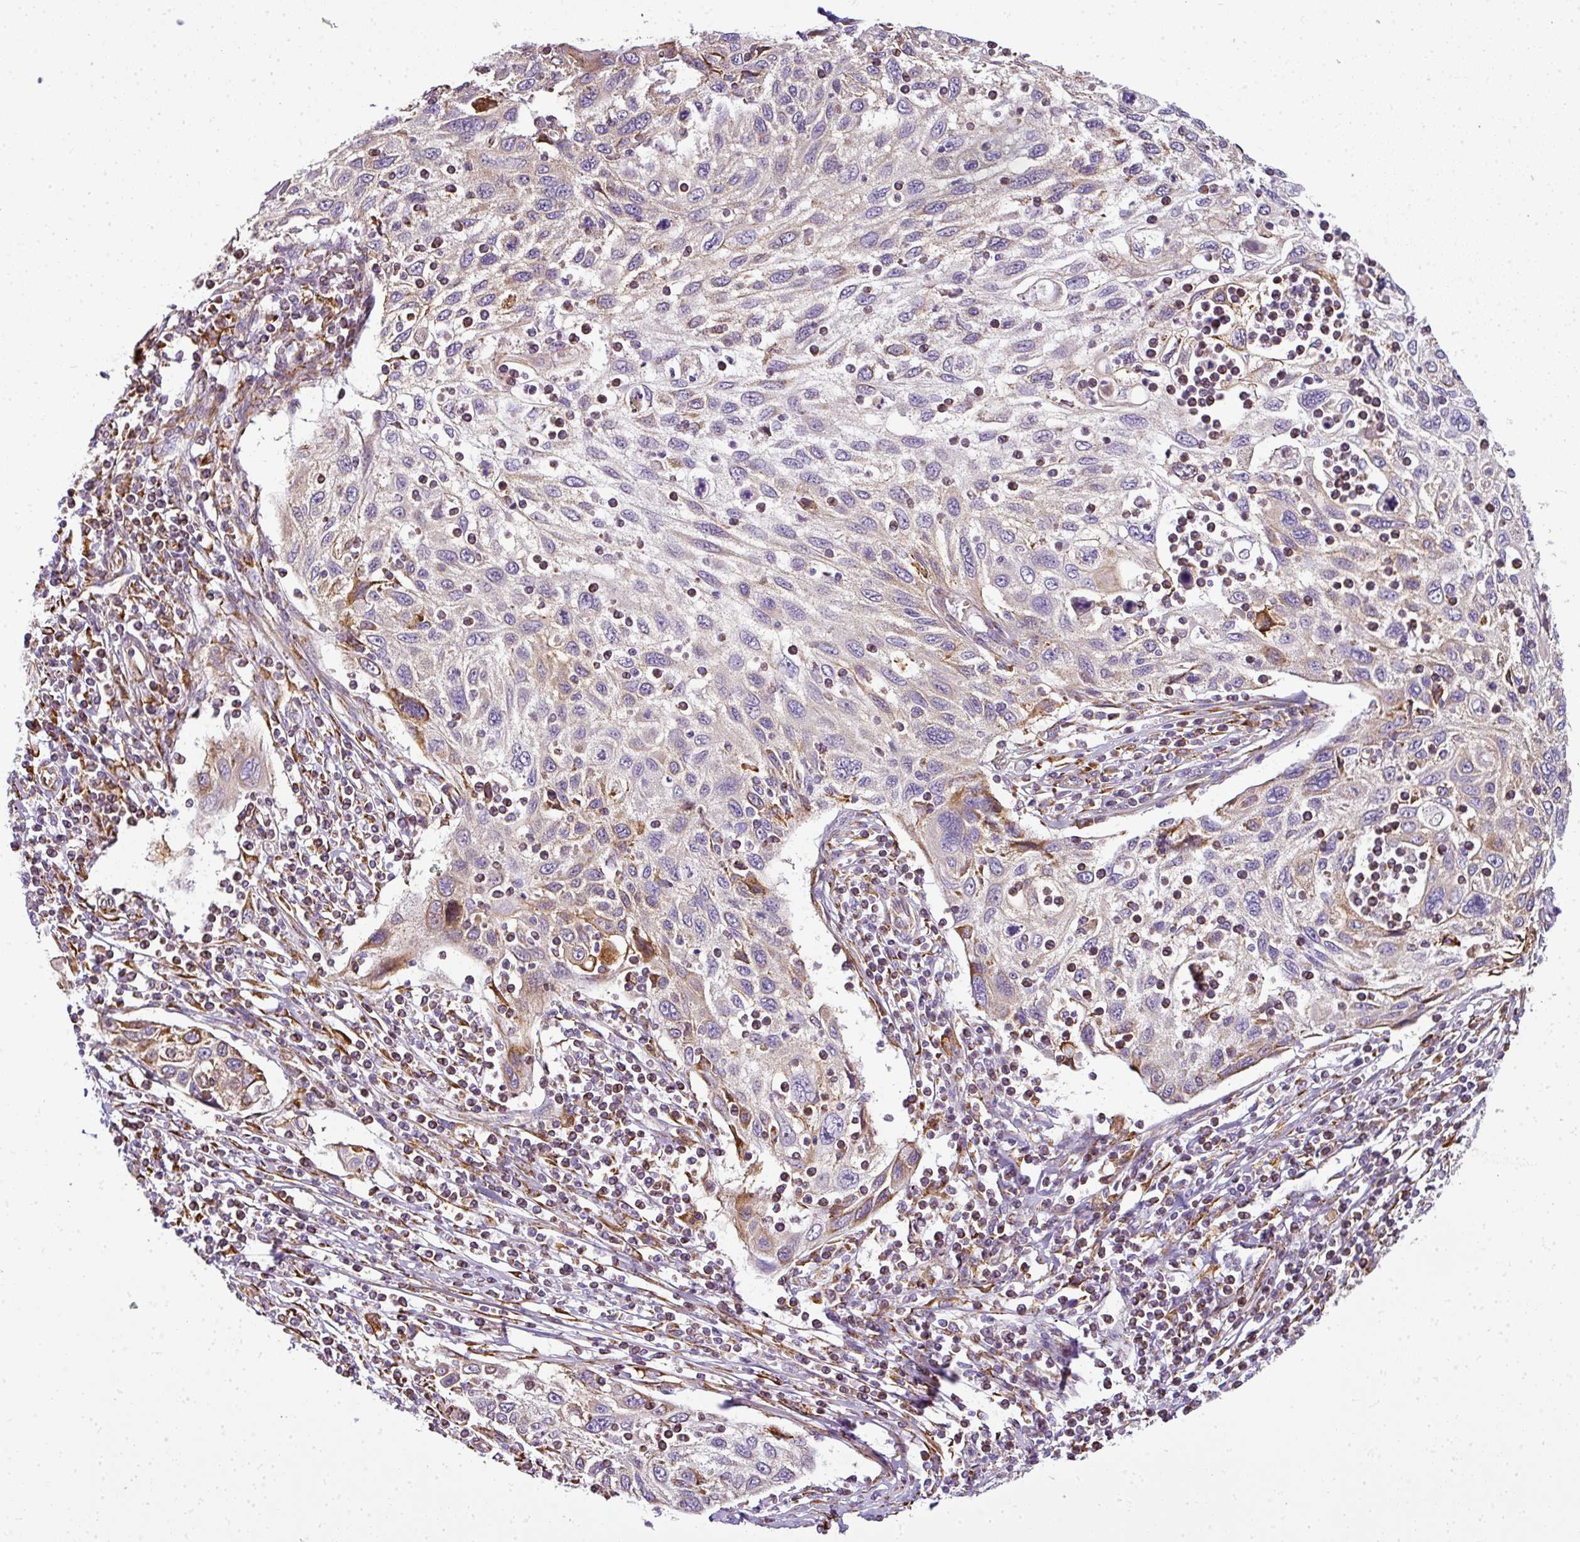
{"staining": {"intensity": "moderate", "quantity": "<25%", "location": "cytoplasmic/membranous"}, "tissue": "cervical cancer", "cell_type": "Tumor cells", "image_type": "cancer", "snomed": [{"axis": "morphology", "description": "Squamous cell carcinoma, NOS"}, {"axis": "topography", "description": "Cervix"}], "caption": "Protein analysis of cervical cancer tissue displays moderate cytoplasmic/membranous expression in about <25% of tumor cells. (brown staining indicates protein expression, while blue staining denotes nuclei).", "gene": "ANKRD18A", "patient": {"sex": "female", "age": 70}}